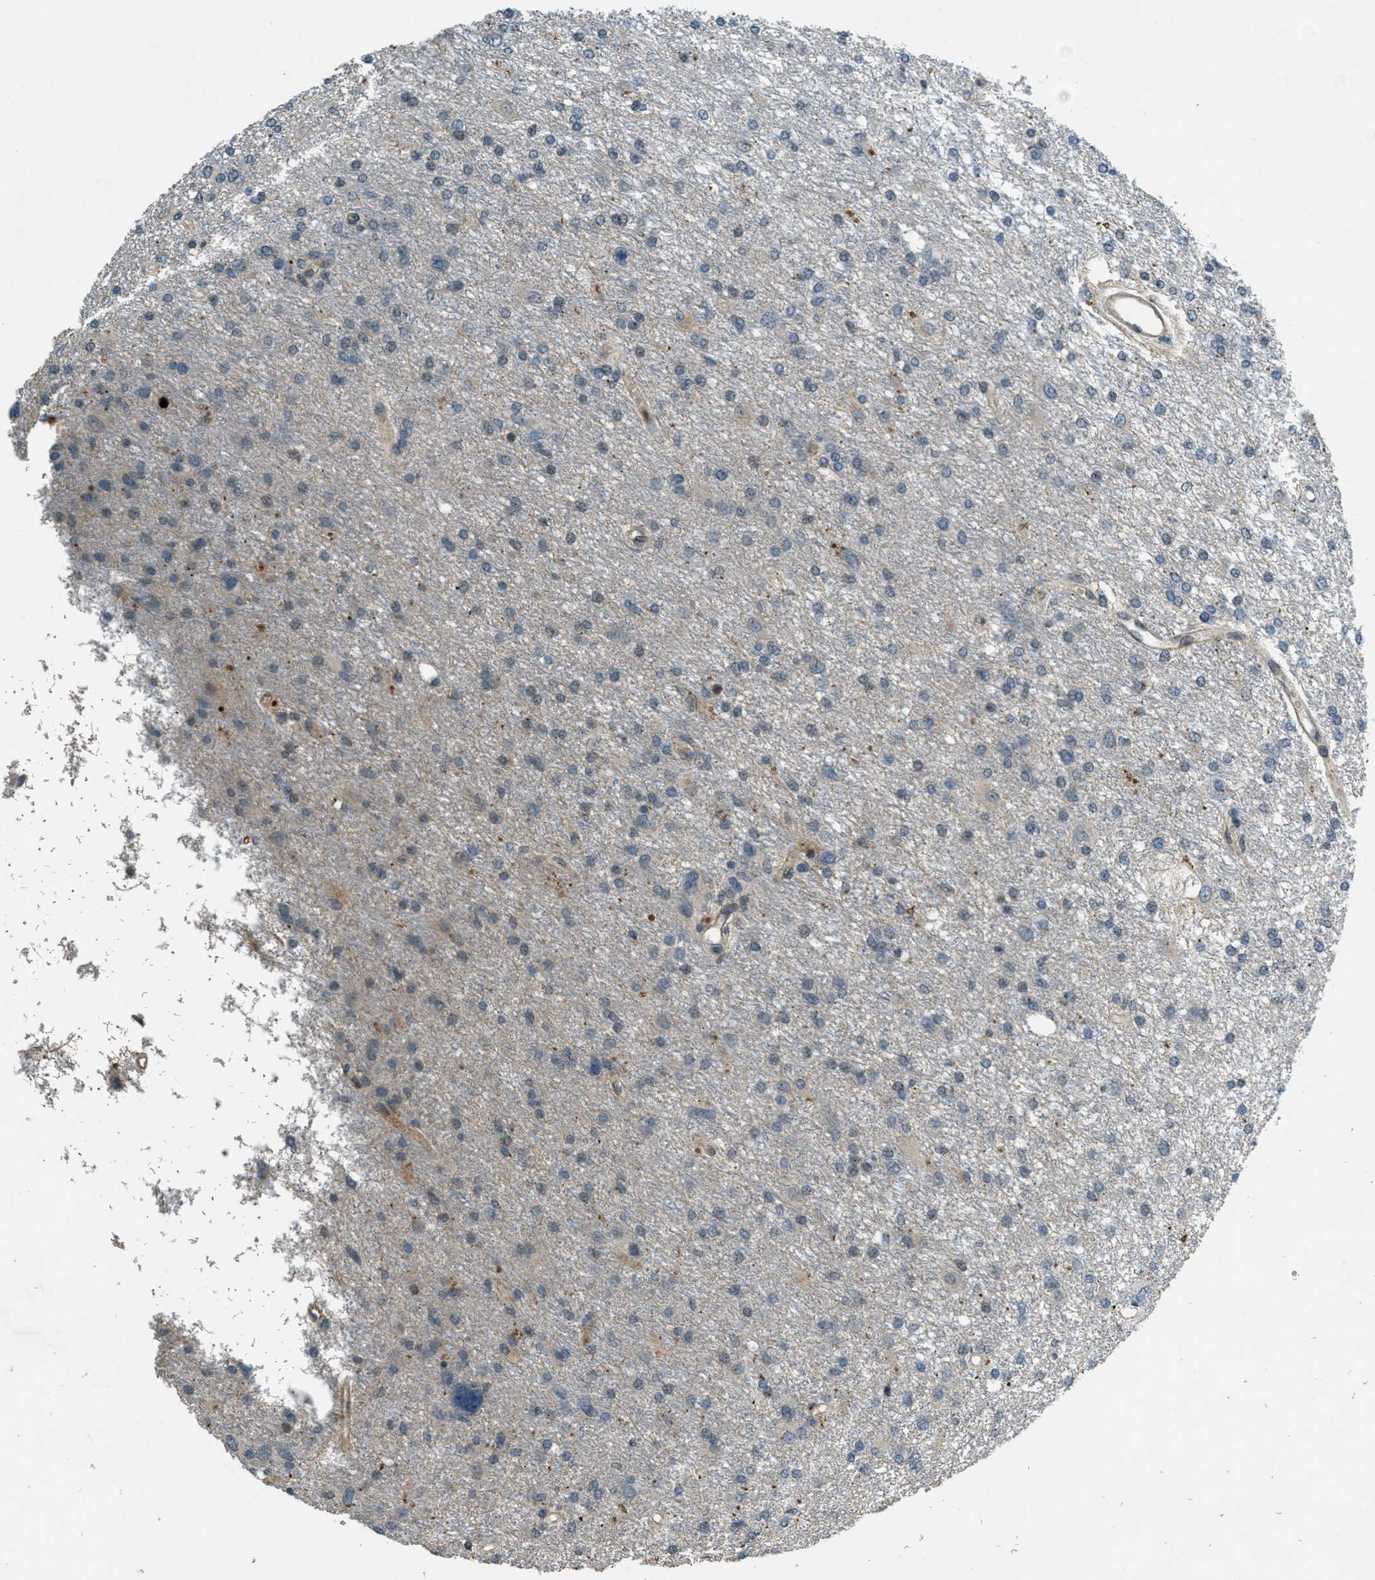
{"staining": {"intensity": "negative", "quantity": "none", "location": "none"}, "tissue": "glioma", "cell_type": "Tumor cells", "image_type": "cancer", "snomed": [{"axis": "morphology", "description": "Glioma, malignant, High grade"}, {"axis": "topography", "description": "Brain"}], "caption": "A histopathology image of human malignant glioma (high-grade) is negative for staining in tumor cells. The staining was performed using DAB (3,3'-diaminobenzidine) to visualize the protein expression in brown, while the nuclei were stained in blue with hematoxylin (Magnification: 20x).", "gene": "RAB3D", "patient": {"sex": "female", "age": 59}}